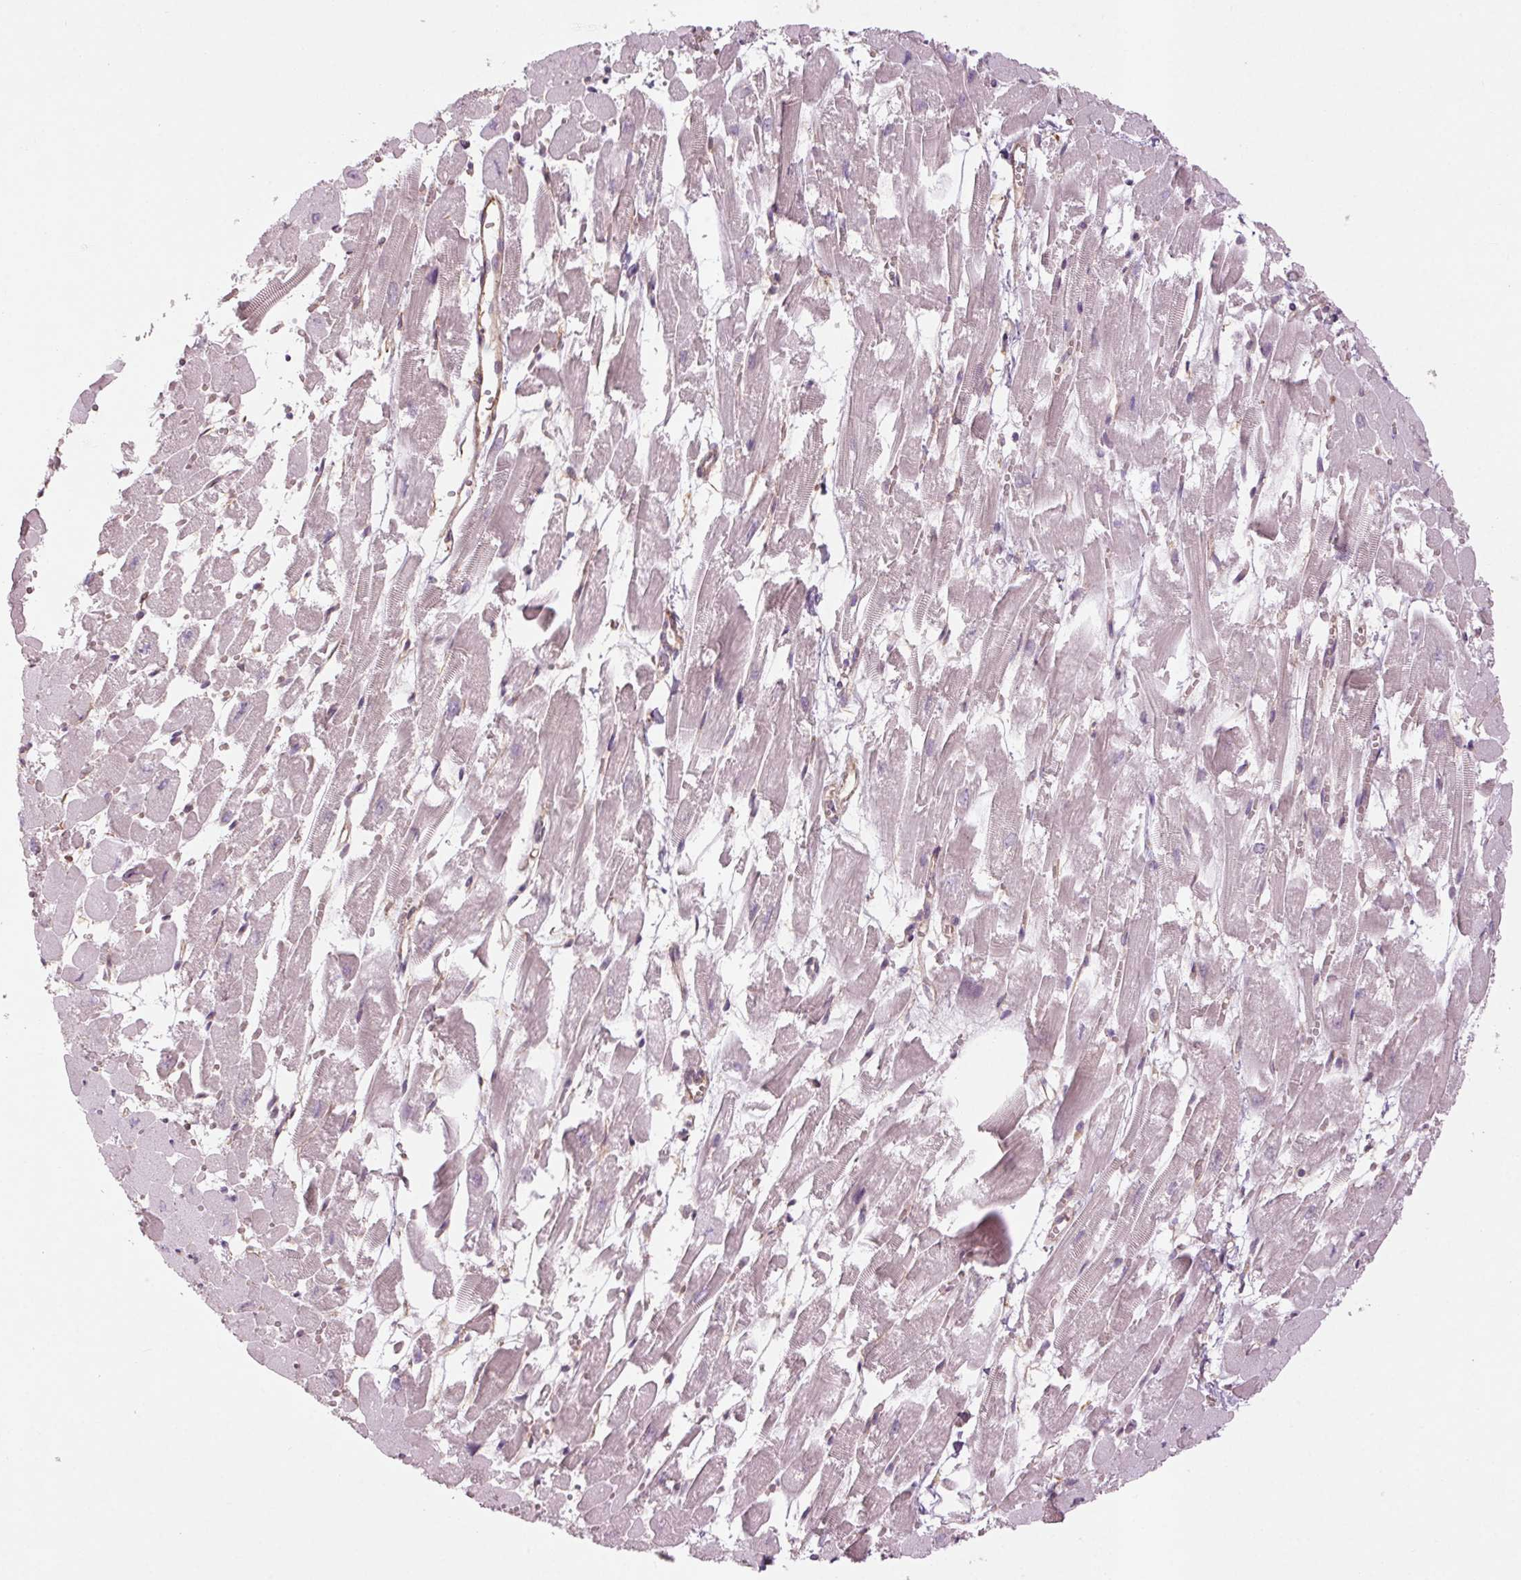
{"staining": {"intensity": "negative", "quantity": "none", "location": "none"}, "tissue": "heart muscle", "cell_type": "Cardiomyocytes", "image_type": "normal", "snomed": [{"axis": "morphology", "description": "Normal tissue, NOS"}, {"axis": "topography", "description": "Heart"}], "caption": "Histopathology image shows no significant protein expression in cardiomyocytes of benign heart muscle. (DAB immunohistochemistry visualized using brightfield microscopy, high magnification).", "gene": "CCSER1", "patient": {"sex": "female", "age": 52}}